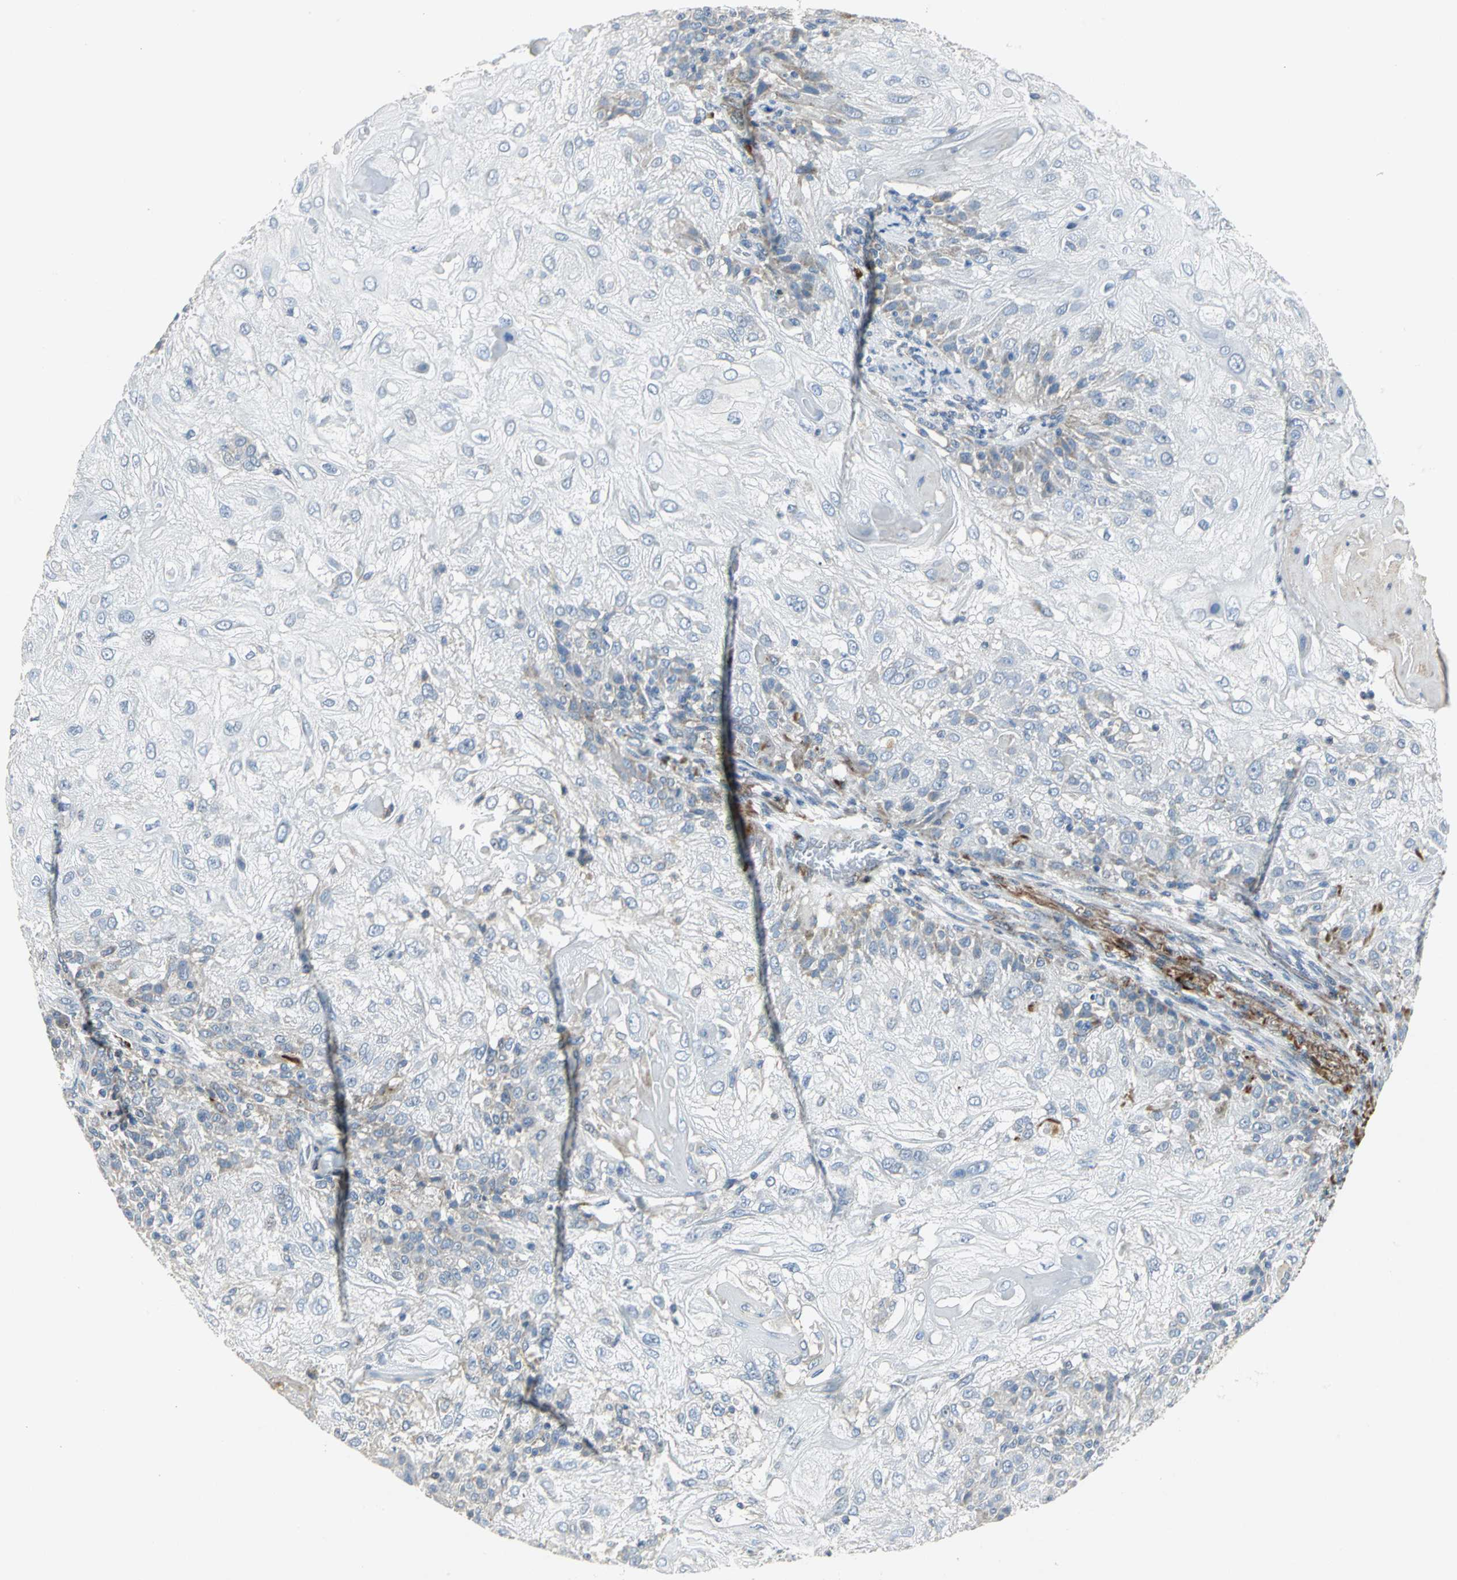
{"staining": {"intensity": "weak", "quantity": "<25%", "location": "cytoplasmic/membranous"}, "tissue": "skin cancer", "cell_type": "Tumor cells", "image_type": "cancer", "snomed": [{"axis": "morphology", "description": "Normal tissue, NOS"}, {"axis": "morphology", "description": "Squamous cell carcinoma, NOS"}, {"axis": "topography", "description": "Skin"}], "caption": "DAB immunohistochemical staining of skin squamous cell carcinoma displays no significant staining in tumor cells. (DAB (3,3'-diaminobenzidine) IHC visualized using brightfield microscopy, high magnification).", "gene": "SPPL2B", "patient": {"sex": "female", "age": 83}}